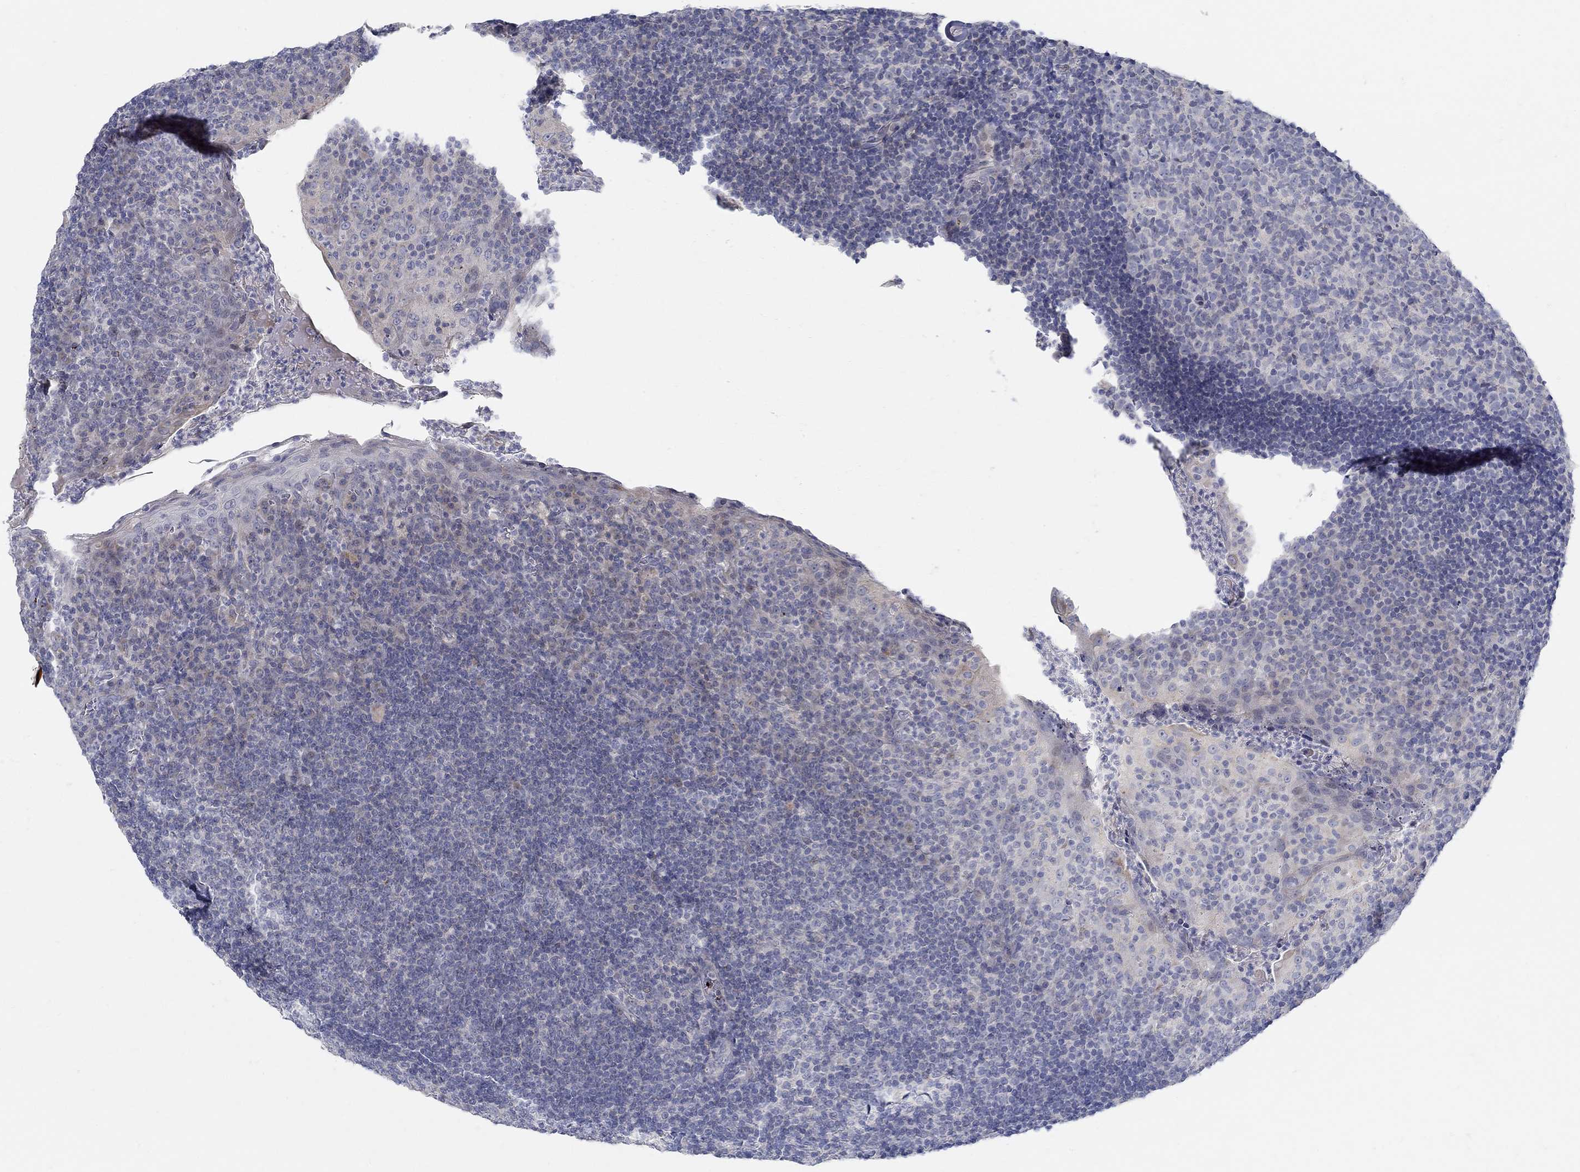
{"staining": {"intensity": "negative", "quantity": "none", "location": "none"}, "tissue": "tonsil", "cell_type": "Germinal center cells", "image_type": "normal", "snomed": [{"axis": "morphology", "description": "Normal tissue, NOS"}, {"axis": "topography", "description": "Tonsil"}], "caption": "Photomicrograph shows no protein expression in germinal center cells of normal tonsil.", "gene": "ANO7", "patient": {"sex": "female", "age": 12}}